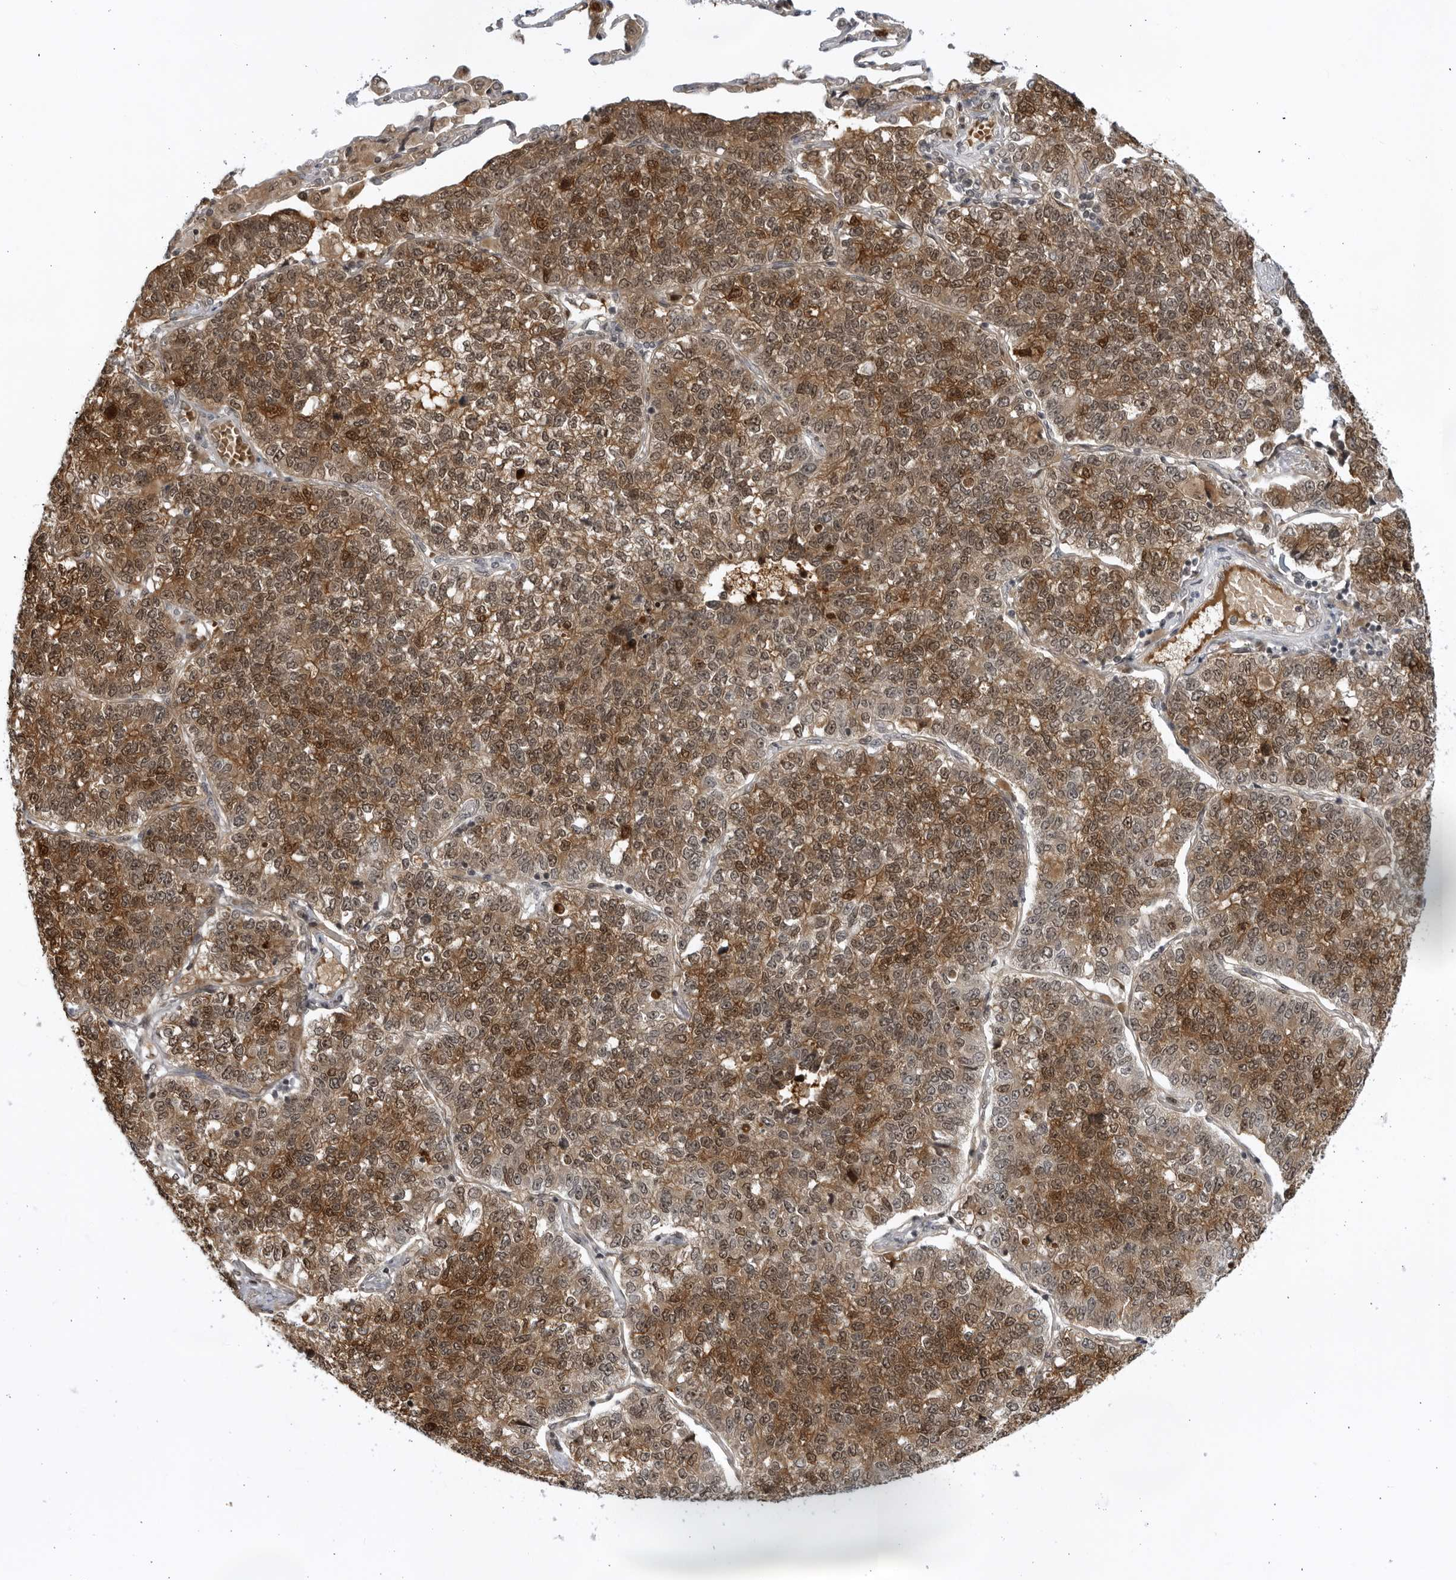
{"staining": {"intensity": "moderate", "quantity": ">75%", "location": "cytoplasmic/membranous,nuclear"}, "tissue": "lung cancer", "cell_type": "Tumor cells", "image_type": "cancer", "snomed": [{"axis": "morphology", "description": "Adenocarcinoma, NOS"}, {"axis": "topography", "description": "Lung"}], "caption": "A micrograph of lung adenocarcinoma stained for a protein shows moderate cytoplasmic/membranous and nuclear brown staining in tumor cells.", "gene": "ITGB3BP", "patient": {"sex": "male", "age": 49}}